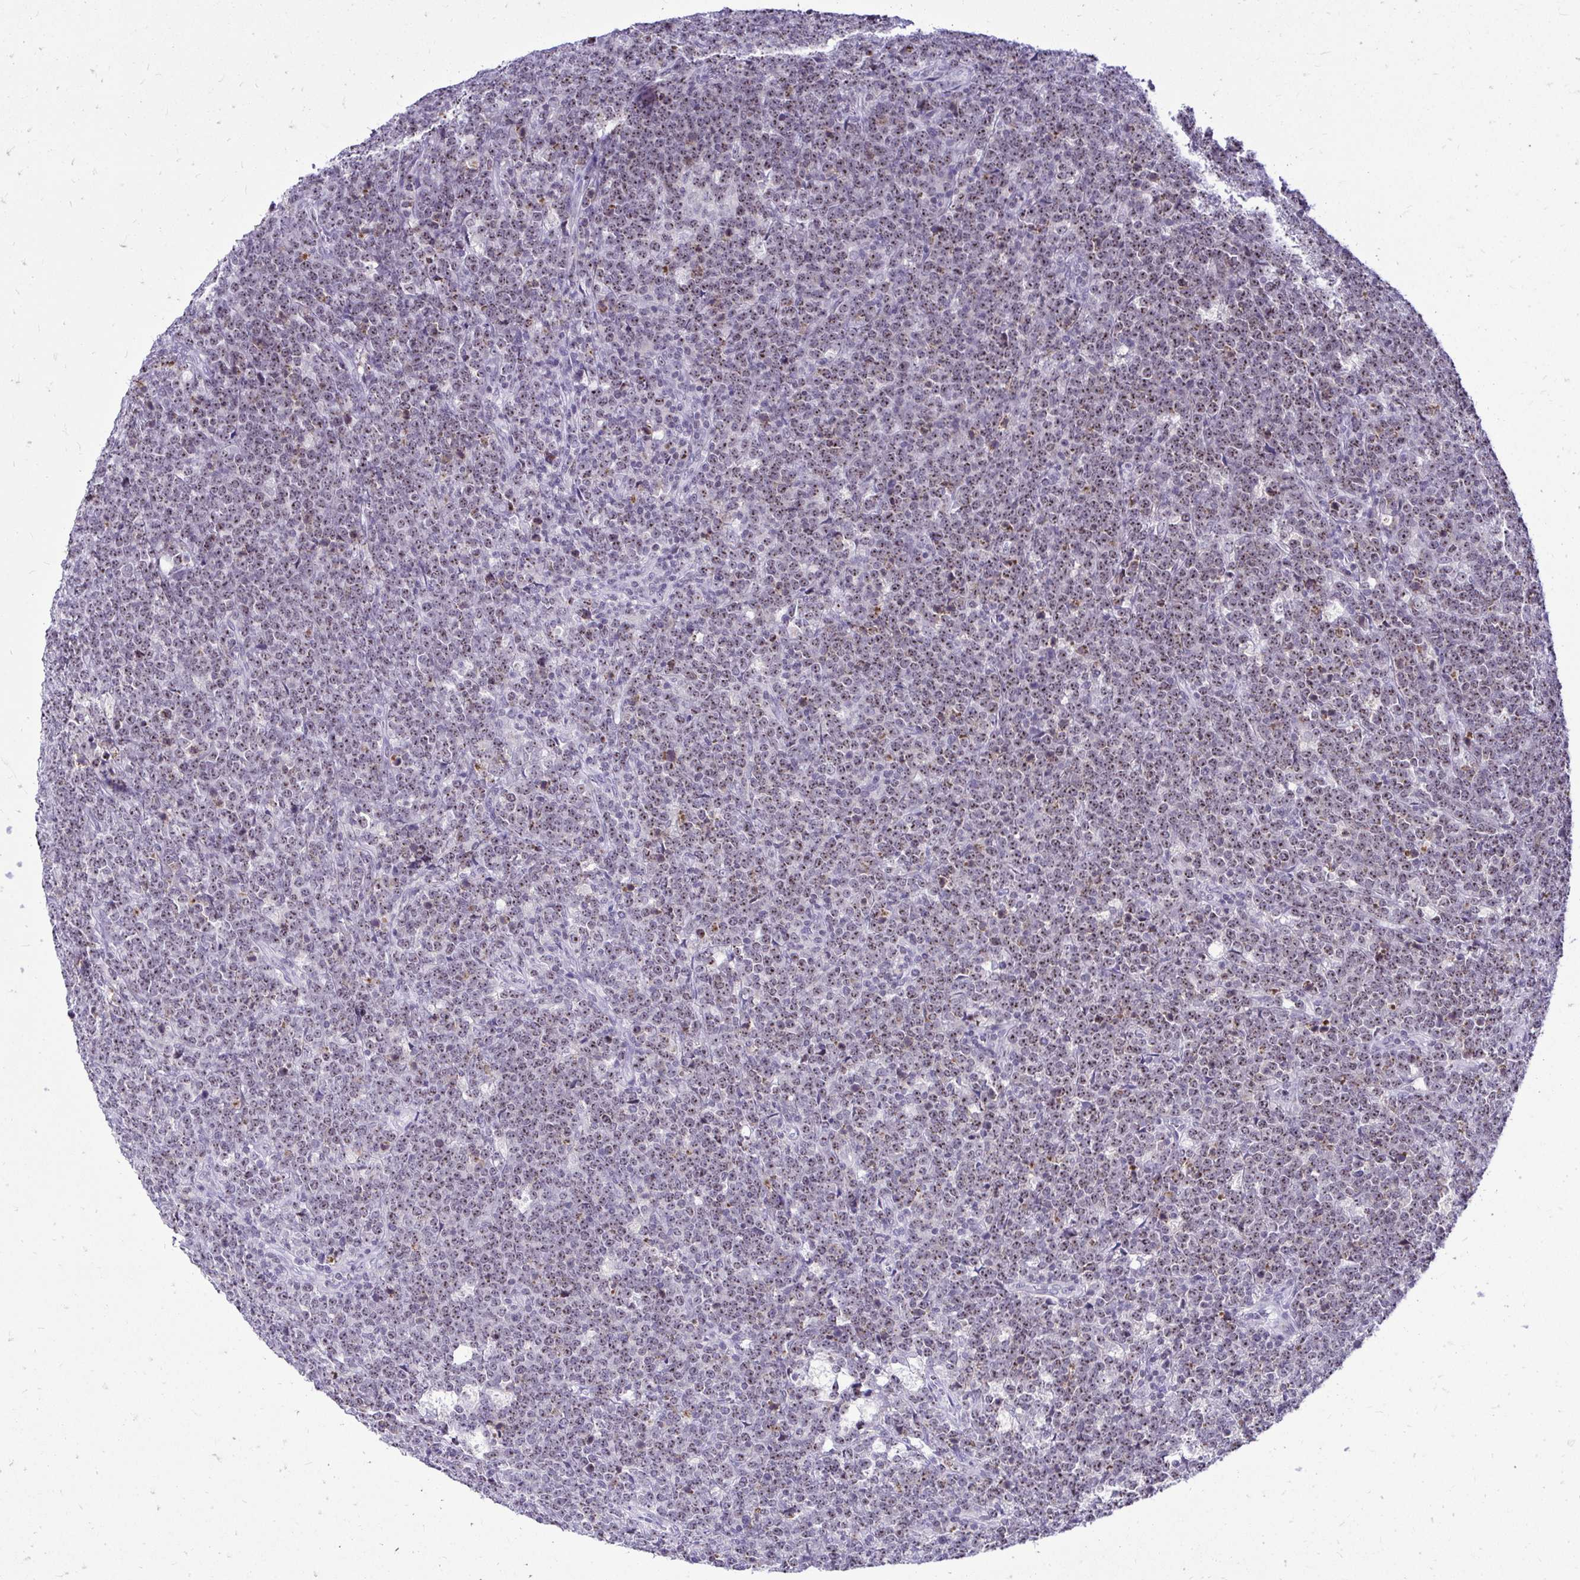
{"staining": {"intensity": "weak", "quantity": ">75%", "location": "nuclear"}, "tissue": "lymphoma", "cell_type": "Tumor cells", "image_type": "cancer", "snomed": [{"axis": "morphology", "description": "Malignant lymphoma, non-Hodgkin's type, High grade"}, {"axis": "topography", "description": "Small intestine"}, {"axis": "topography", "description": "Colon"}], "caption": "Lymphoma was stained to show a protein in brown. There is low levels of weak nuclear staining in about >75% of tumor cells. The staining was performed using DAB to visualize the protein expression in brown, while the nuclei were stained in blue with hematoxylin (Magnification: 20x).", "gene": "NIFK", "patient": {"sex": "male", "age": 8}}